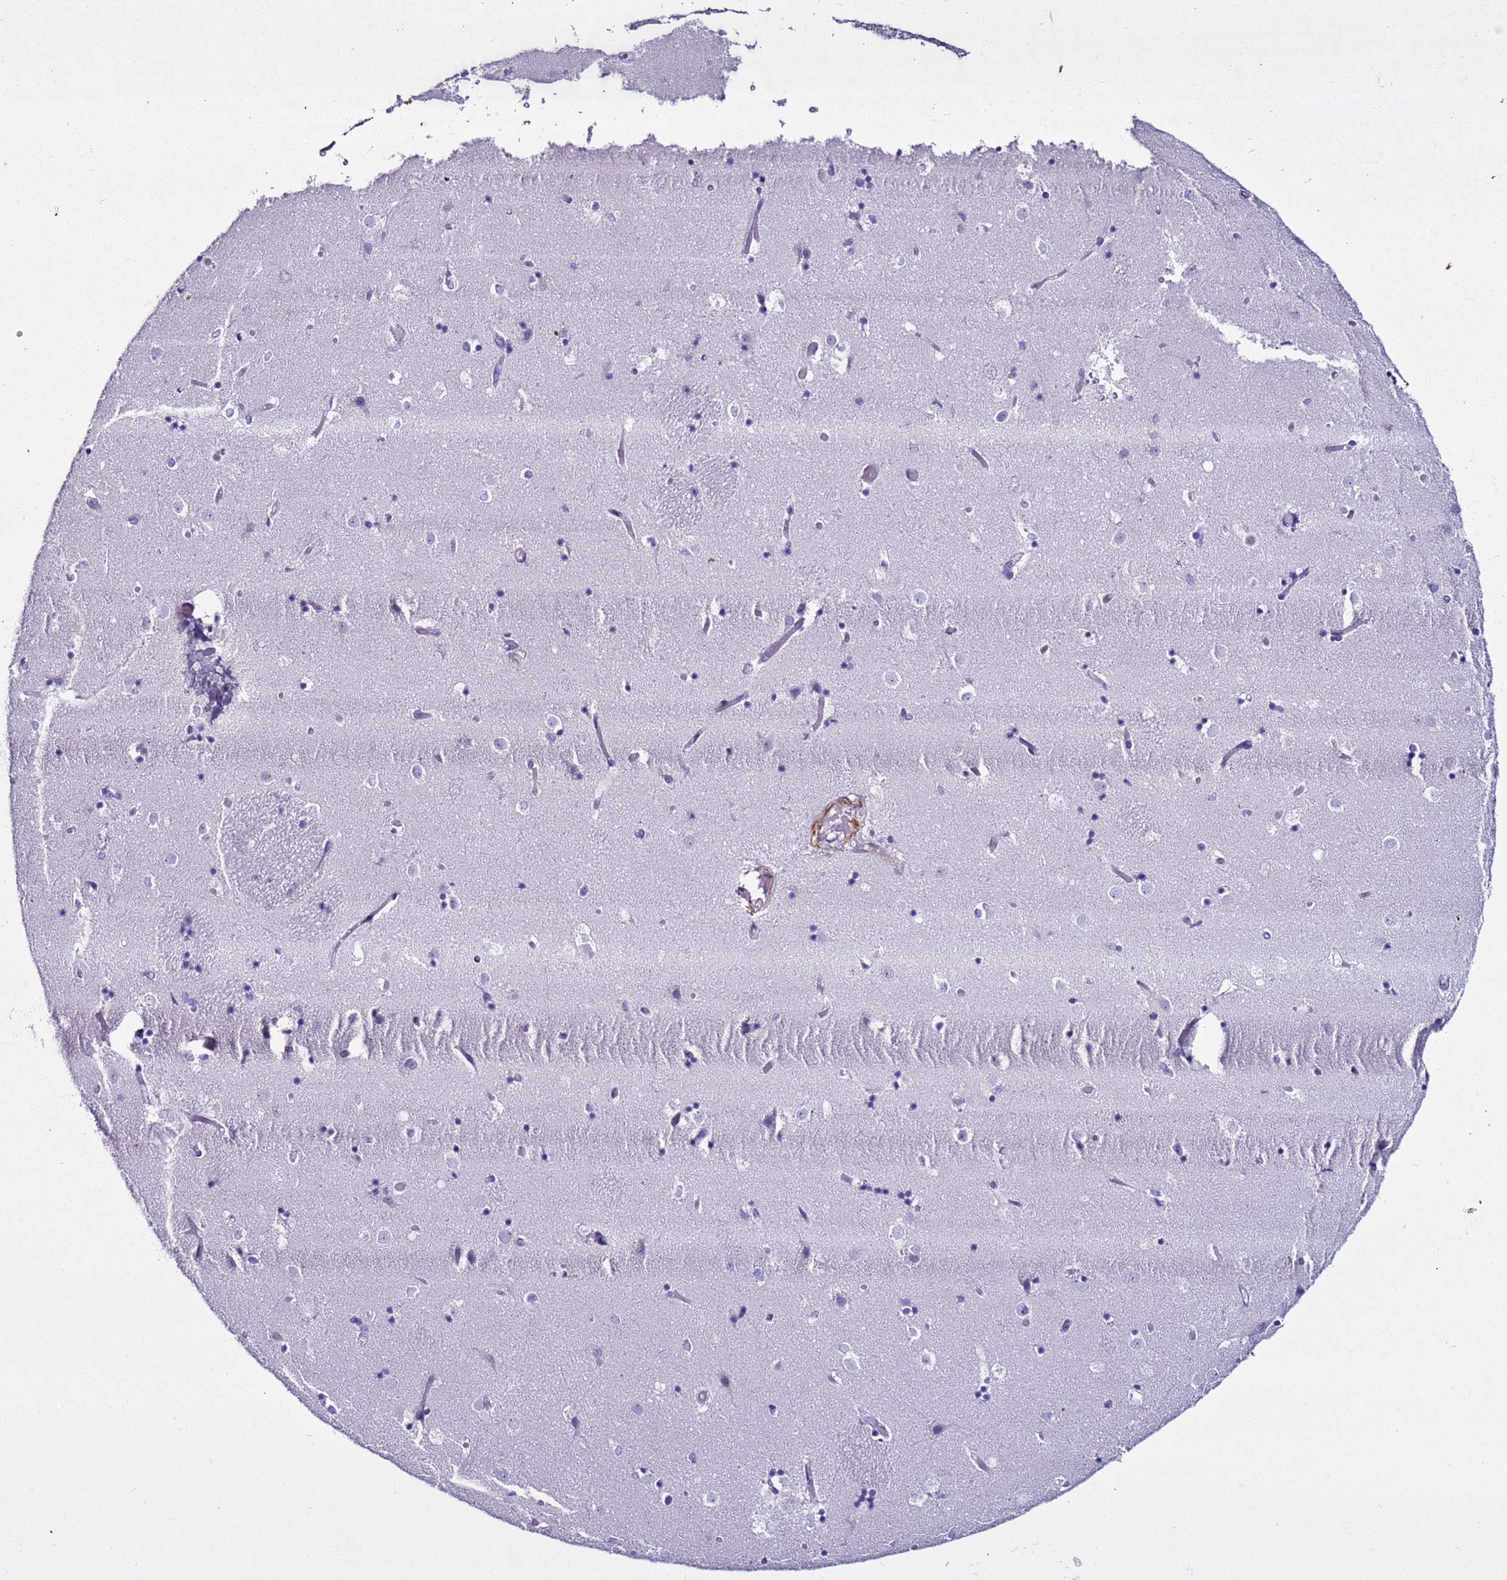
{"staining": {"intensity": "negative", "quantity": "none", "location": "none"}, "tissue": "caudate", "cell_type": "Glial cells", "image_type": "normal", "snomed": [{"axis": "morphology", "description": "Normal tissue, NOS"}, {"axis": "topography", "description": "Lateral ventricle wall"}], "caption": "Human caudate stained for a protein using IHC shows no positivity in glial cells.", "gene": "LCMT1", "patient": {"sex": "female", "age": 52}}